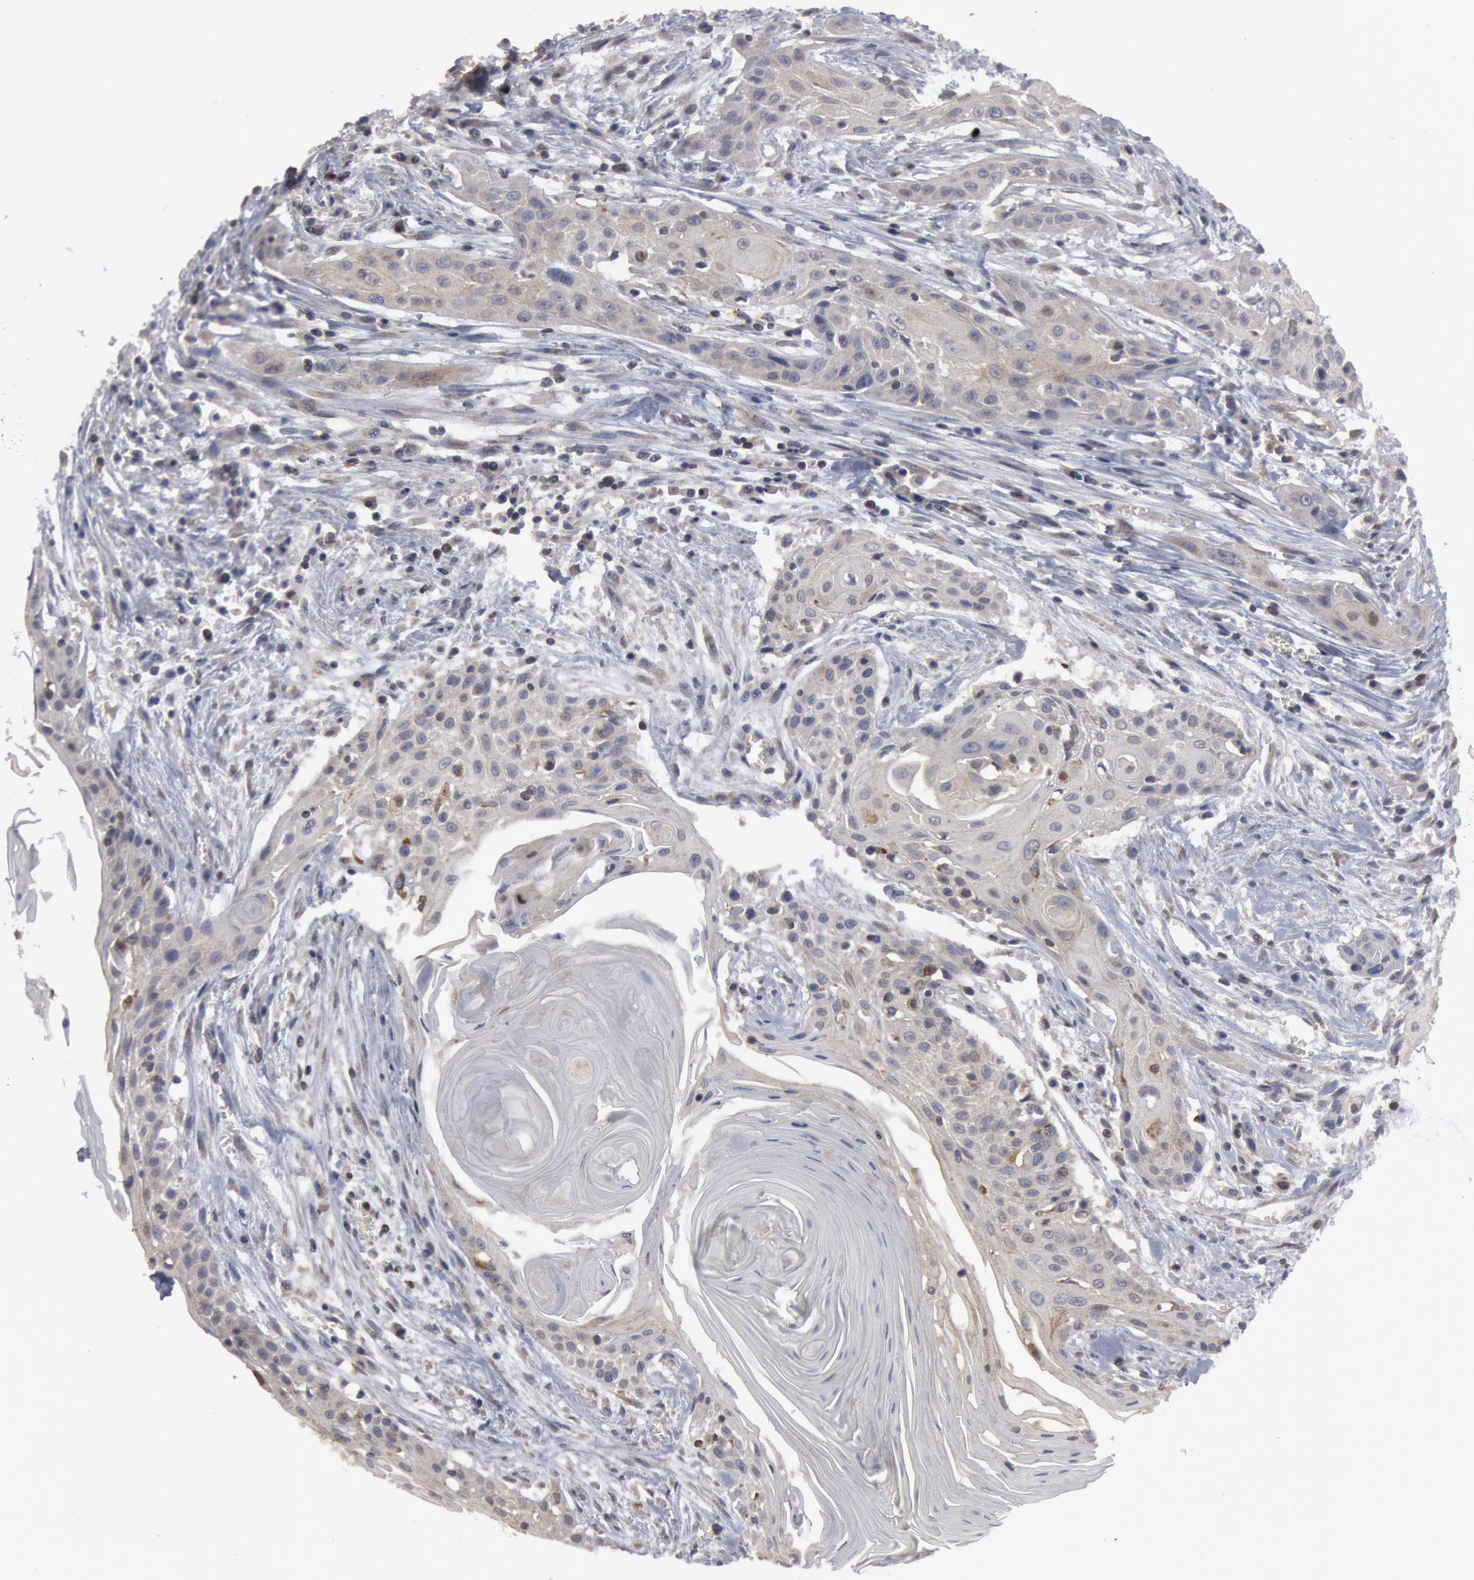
{"staining": {"intensity": "weak", "quantity": ">75%", "location": "cytoplasmic/membranous"}, "tissue": "head and neck cancer", "cell_type": "Tumor cells", "image_type": "cancer", "snomed": [{"axis": "morphology", "description": "Squamous cell carcinoma, NOS"}, {"axis": "morphology", "description": "Squamous cell carcinoma, metastatic, NOS"}, {"axis": "topography", "description": "Lymph node"}, {"axis": "topography", "description": "Salivary gland"}, {"axis": "topography", "description": "Head-Neck"}], "caption": "Immunohistochemistry (DAB) staining of metastatic squamous cell carcinoma (head and neck) displays weak cytoplasmic/membranous protein positivity in approximately >75% of tumor cells.", "gene": "OSBPL8", "patient": {"sex": "female", "age": 74}}